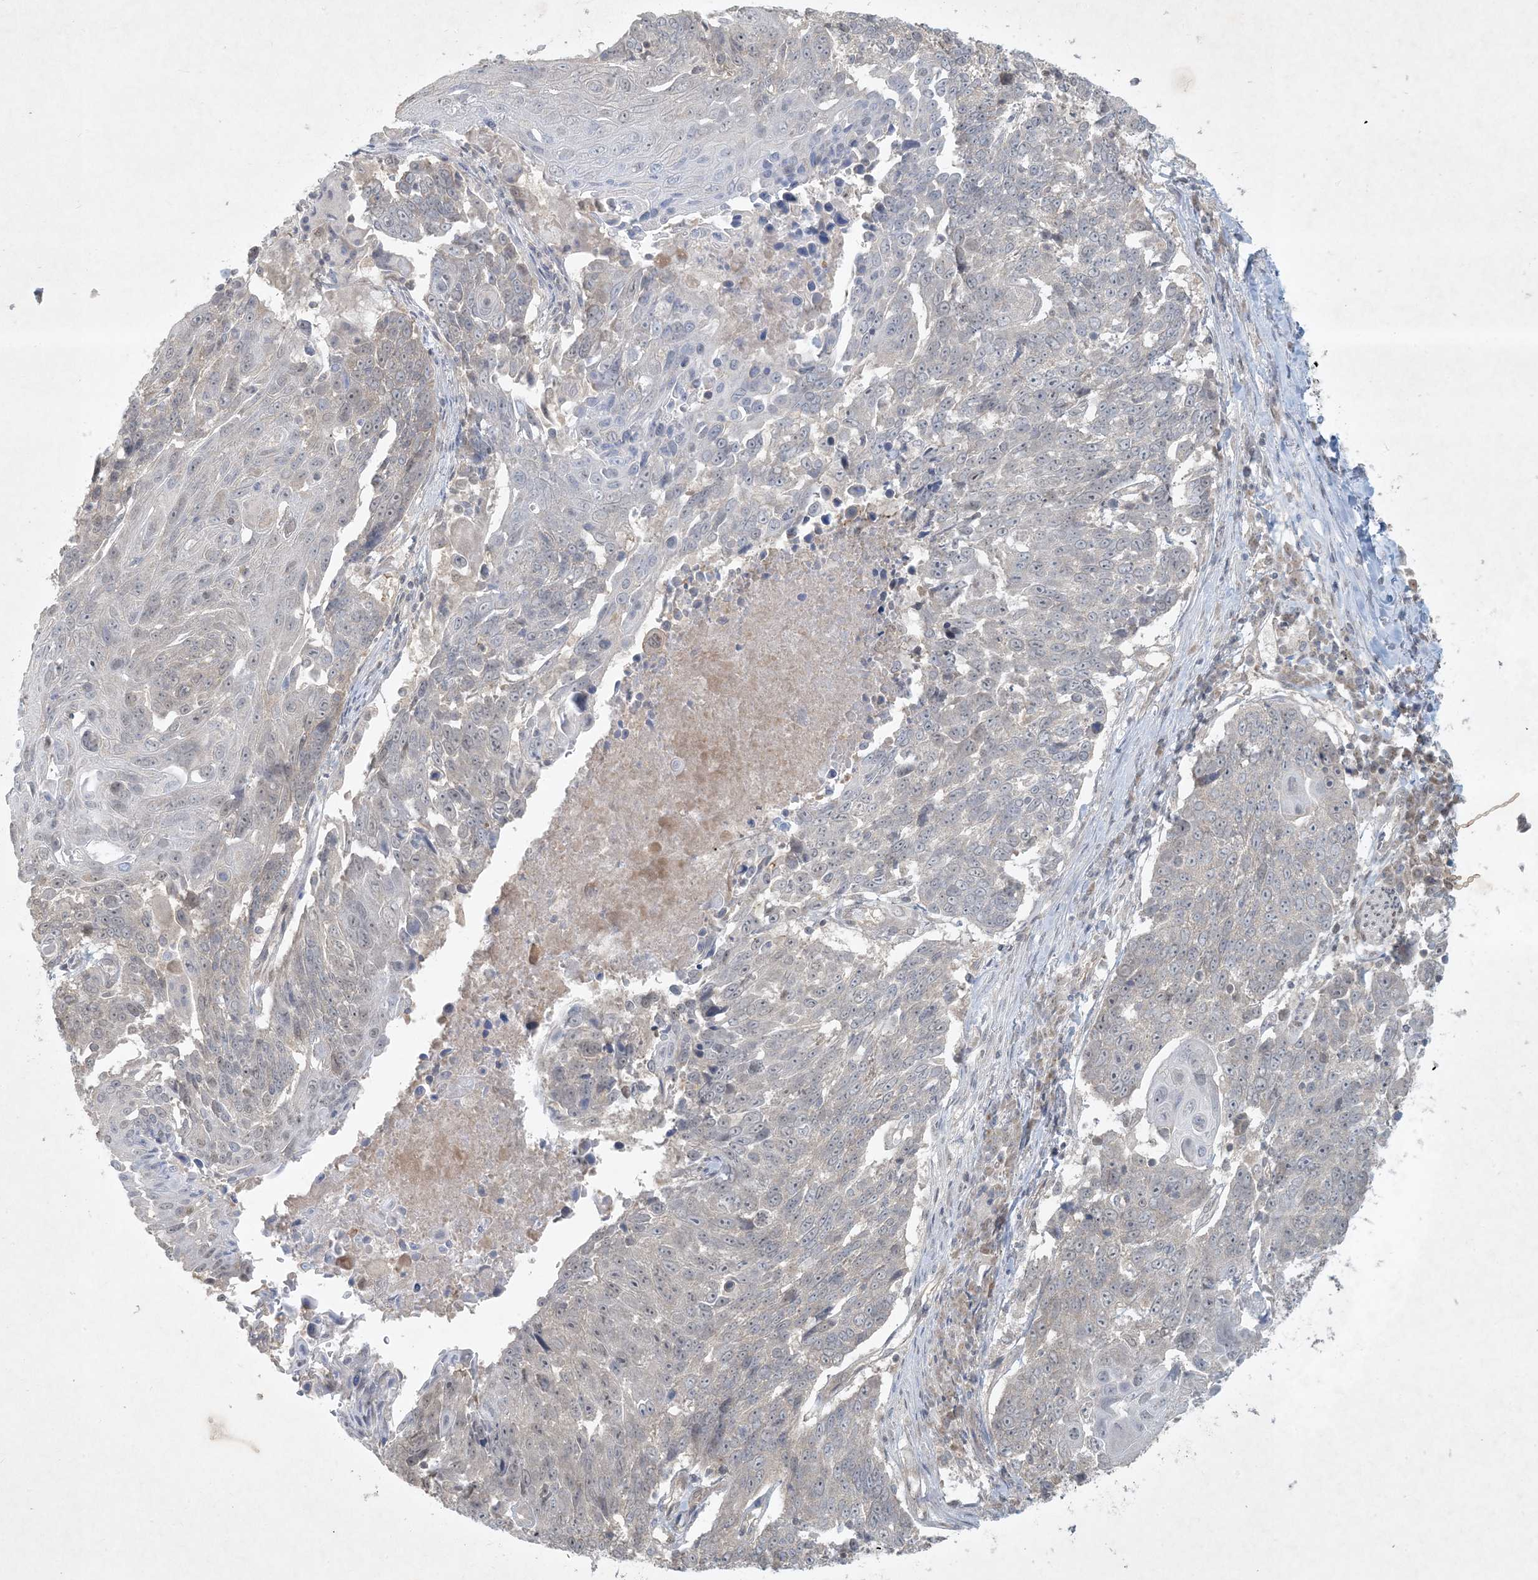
{"staining": {"intensity": "negative", "quantity": "none", "location": "none"}, "tissue": "lung cancer", "cell_type": "Tumor cells", "image_type": "cancer", "snomed": [{"axis": "morphology", "description": "Squamous cell carcinoma, NOS"}, {"axis": "topography", "description": "Lung"}], "caption": "DAB (3,3'-diaminobenzidine) immunohistochemical staining of human squamous cell carcinoma (lung) reveals no significant staining in tumor cells.", "gene": "BCORL1", "patient": {"sex": "male", "age": 66}}